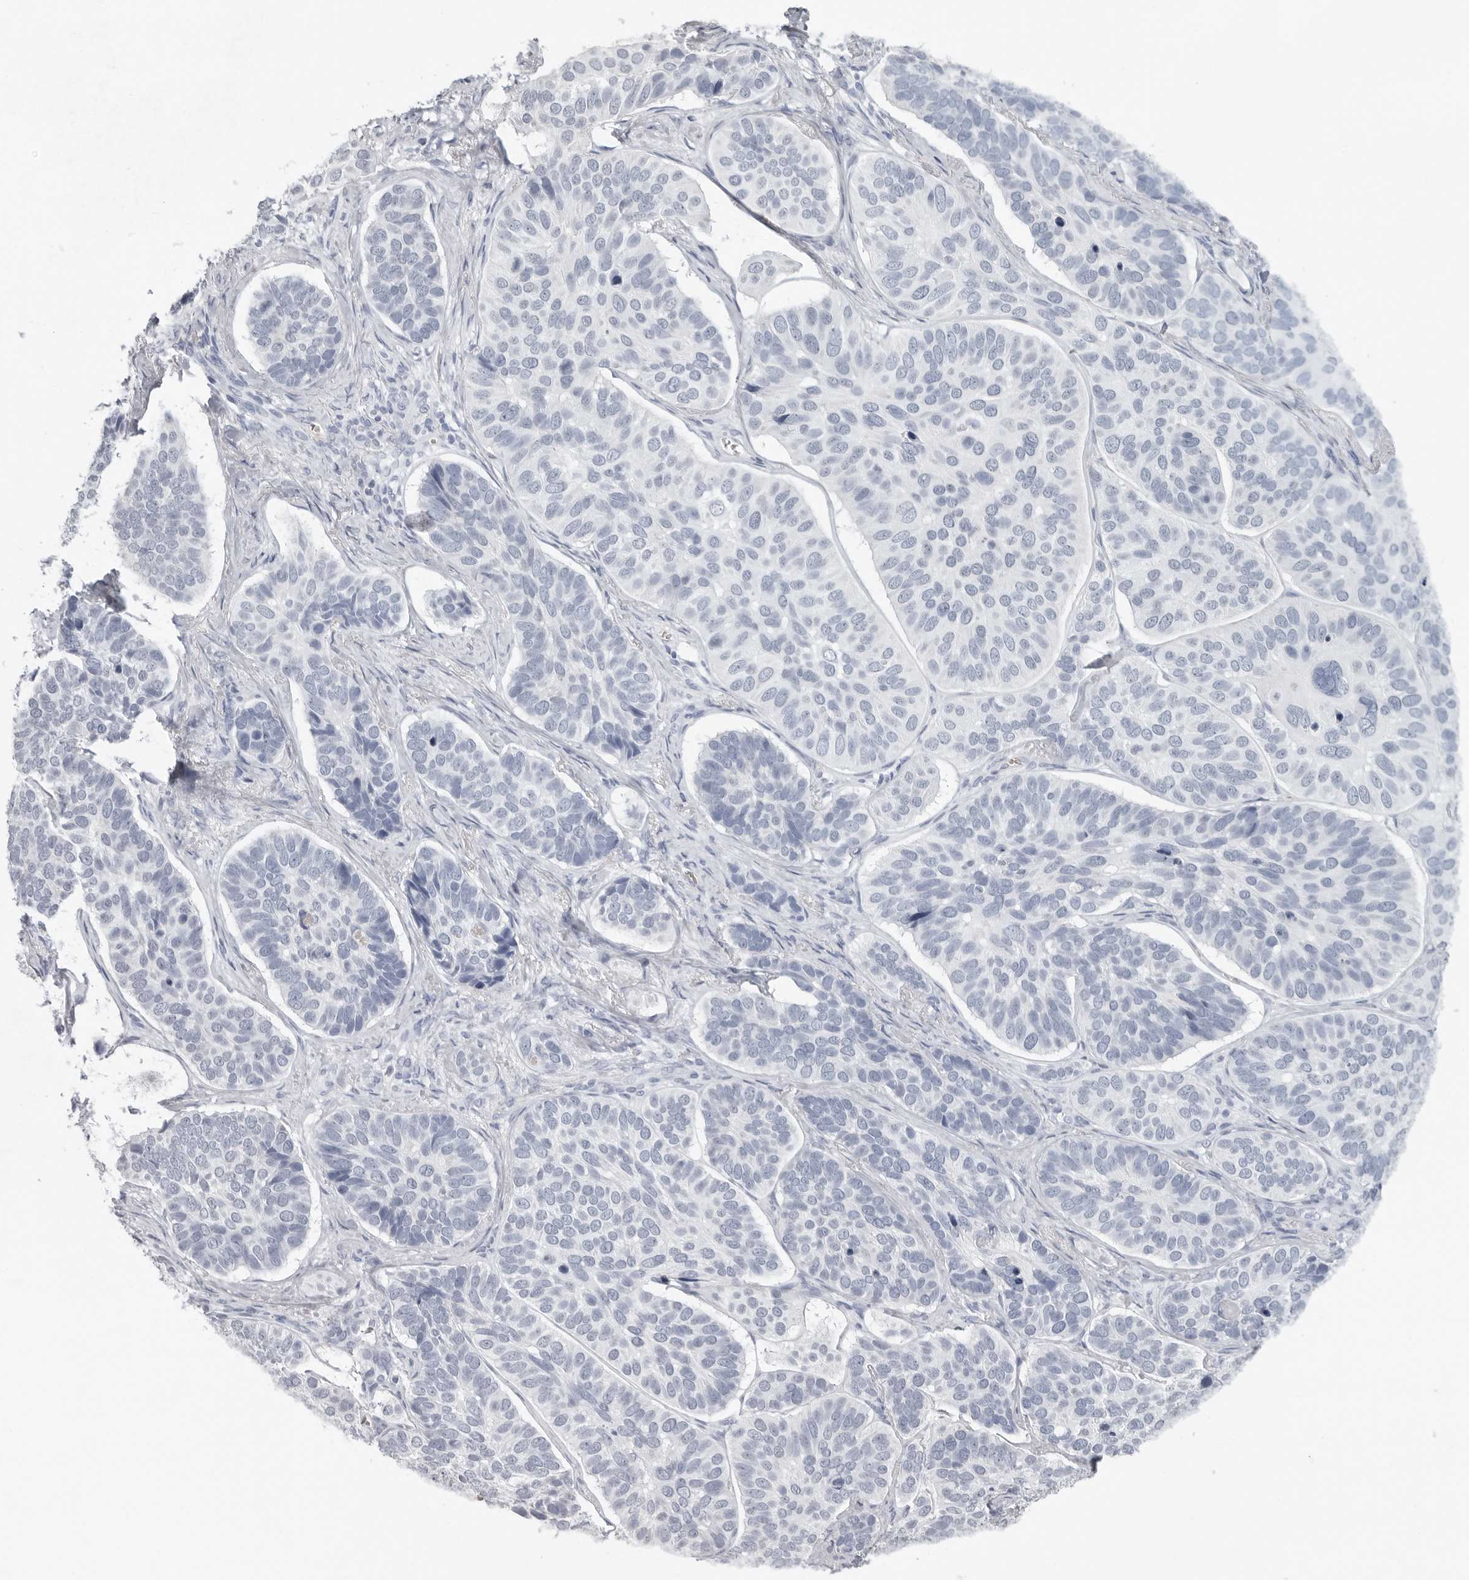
{"staining": {"intensity": "negative", "quantity": "none", "location": "none"}, "tissue": "skin cancer", "cell_type": "Tumor cells", "image_type": "cancer", "snomed": [{"axis": "morphology", "description": "Basal cell carcinoma"}, {"axis": "topography", "description": "Skin"}], "caption": "Immunohistochemistry of basal cell carcinoma (skin) shows no staining in tumor cells.", "gene": "EPB41", "patient": {"sex": "male", "age": 62}}